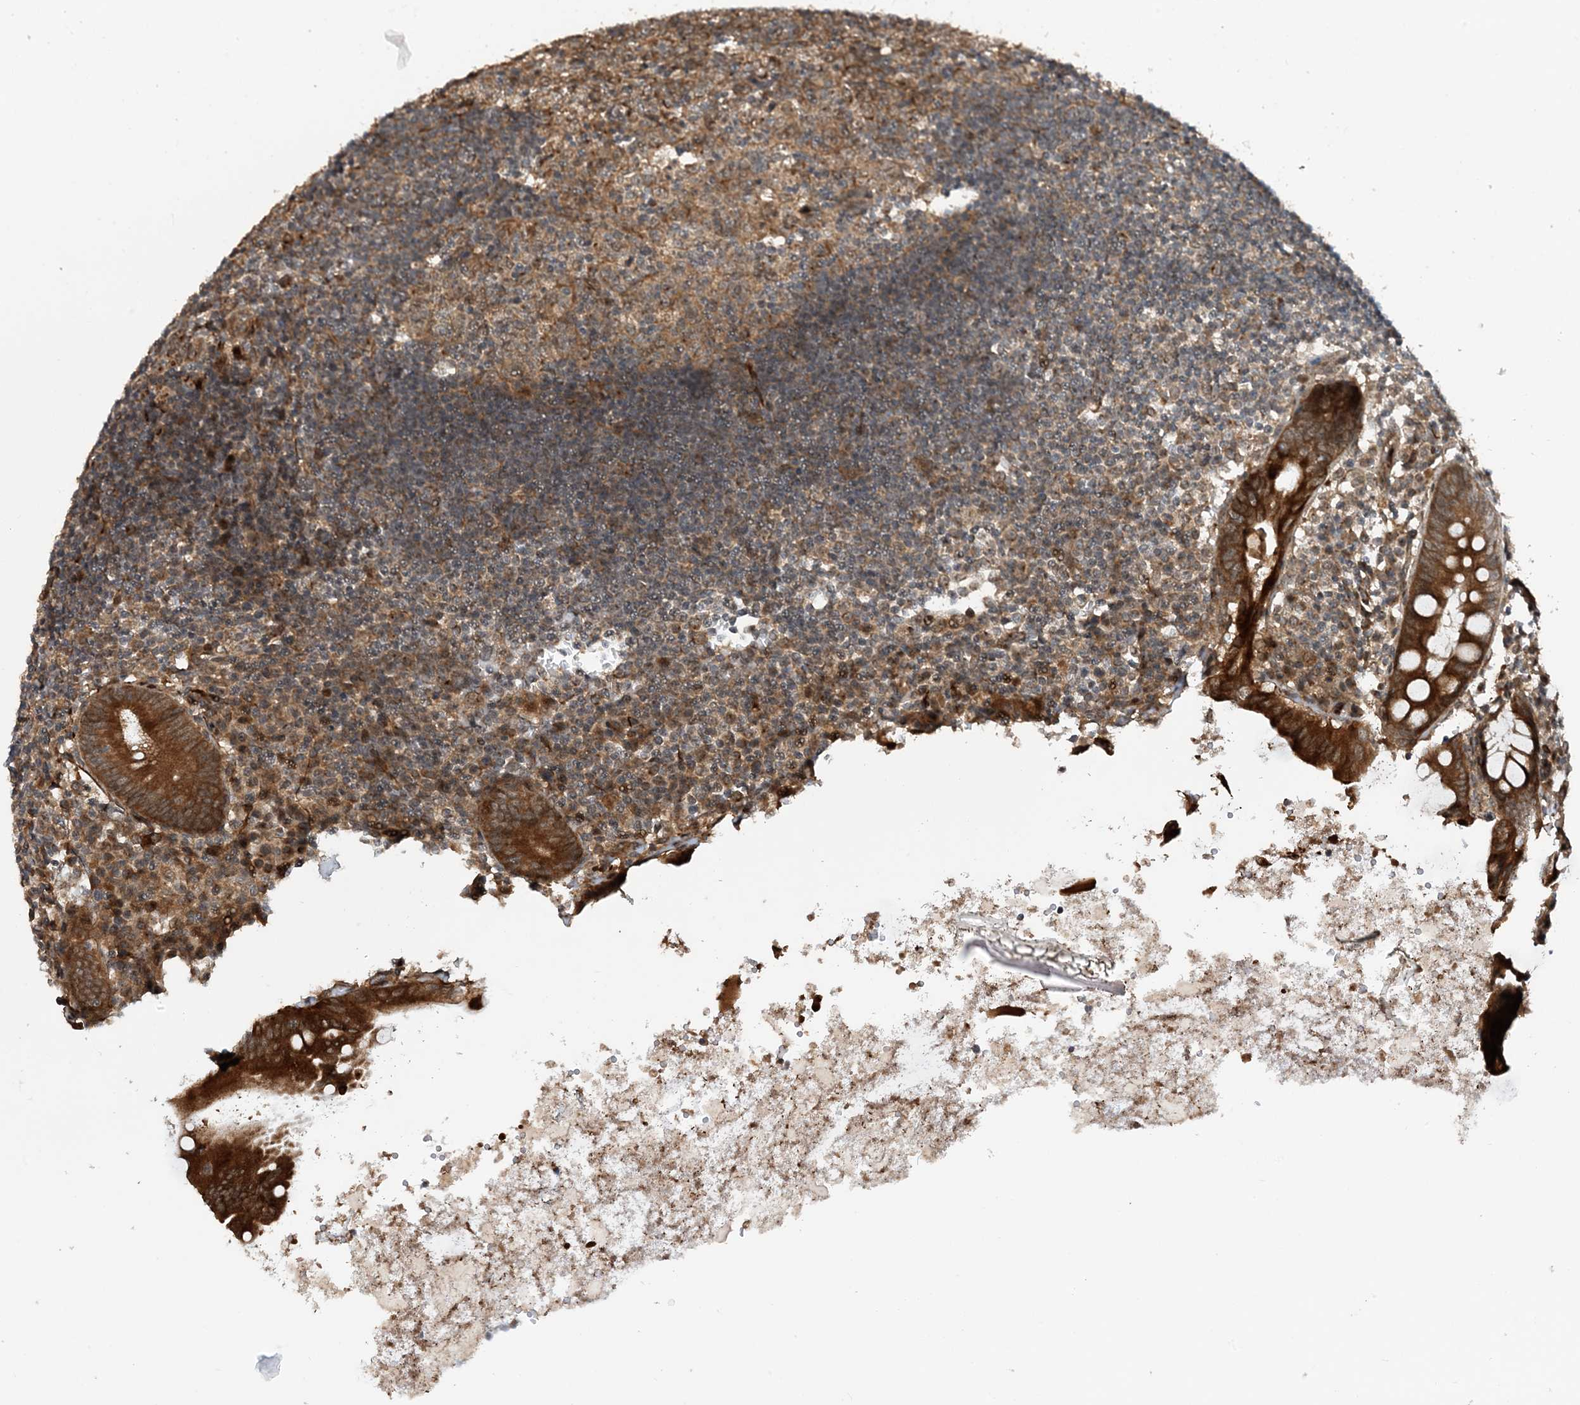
{"staining": {"intensity": "strong", "quantity": "25%-75%", "location": "cytoplasmic/membranous"}, "tissue": "appendix", "cell_type": "Glandular cells", "image_type": "normal", "snomed": [{"axis": "morphology", "description": "Normal tissue, NOS"}, {"axis": "topography", "description": "Appendix"}], "caption": "Human appendix stained with a brown dye shows strong cytoplasmic/membranous positive staining in approximately 25%-75% of glandular cells.", "gene": "HEMK1", "patient": {"sex": "female", "age": 54}}